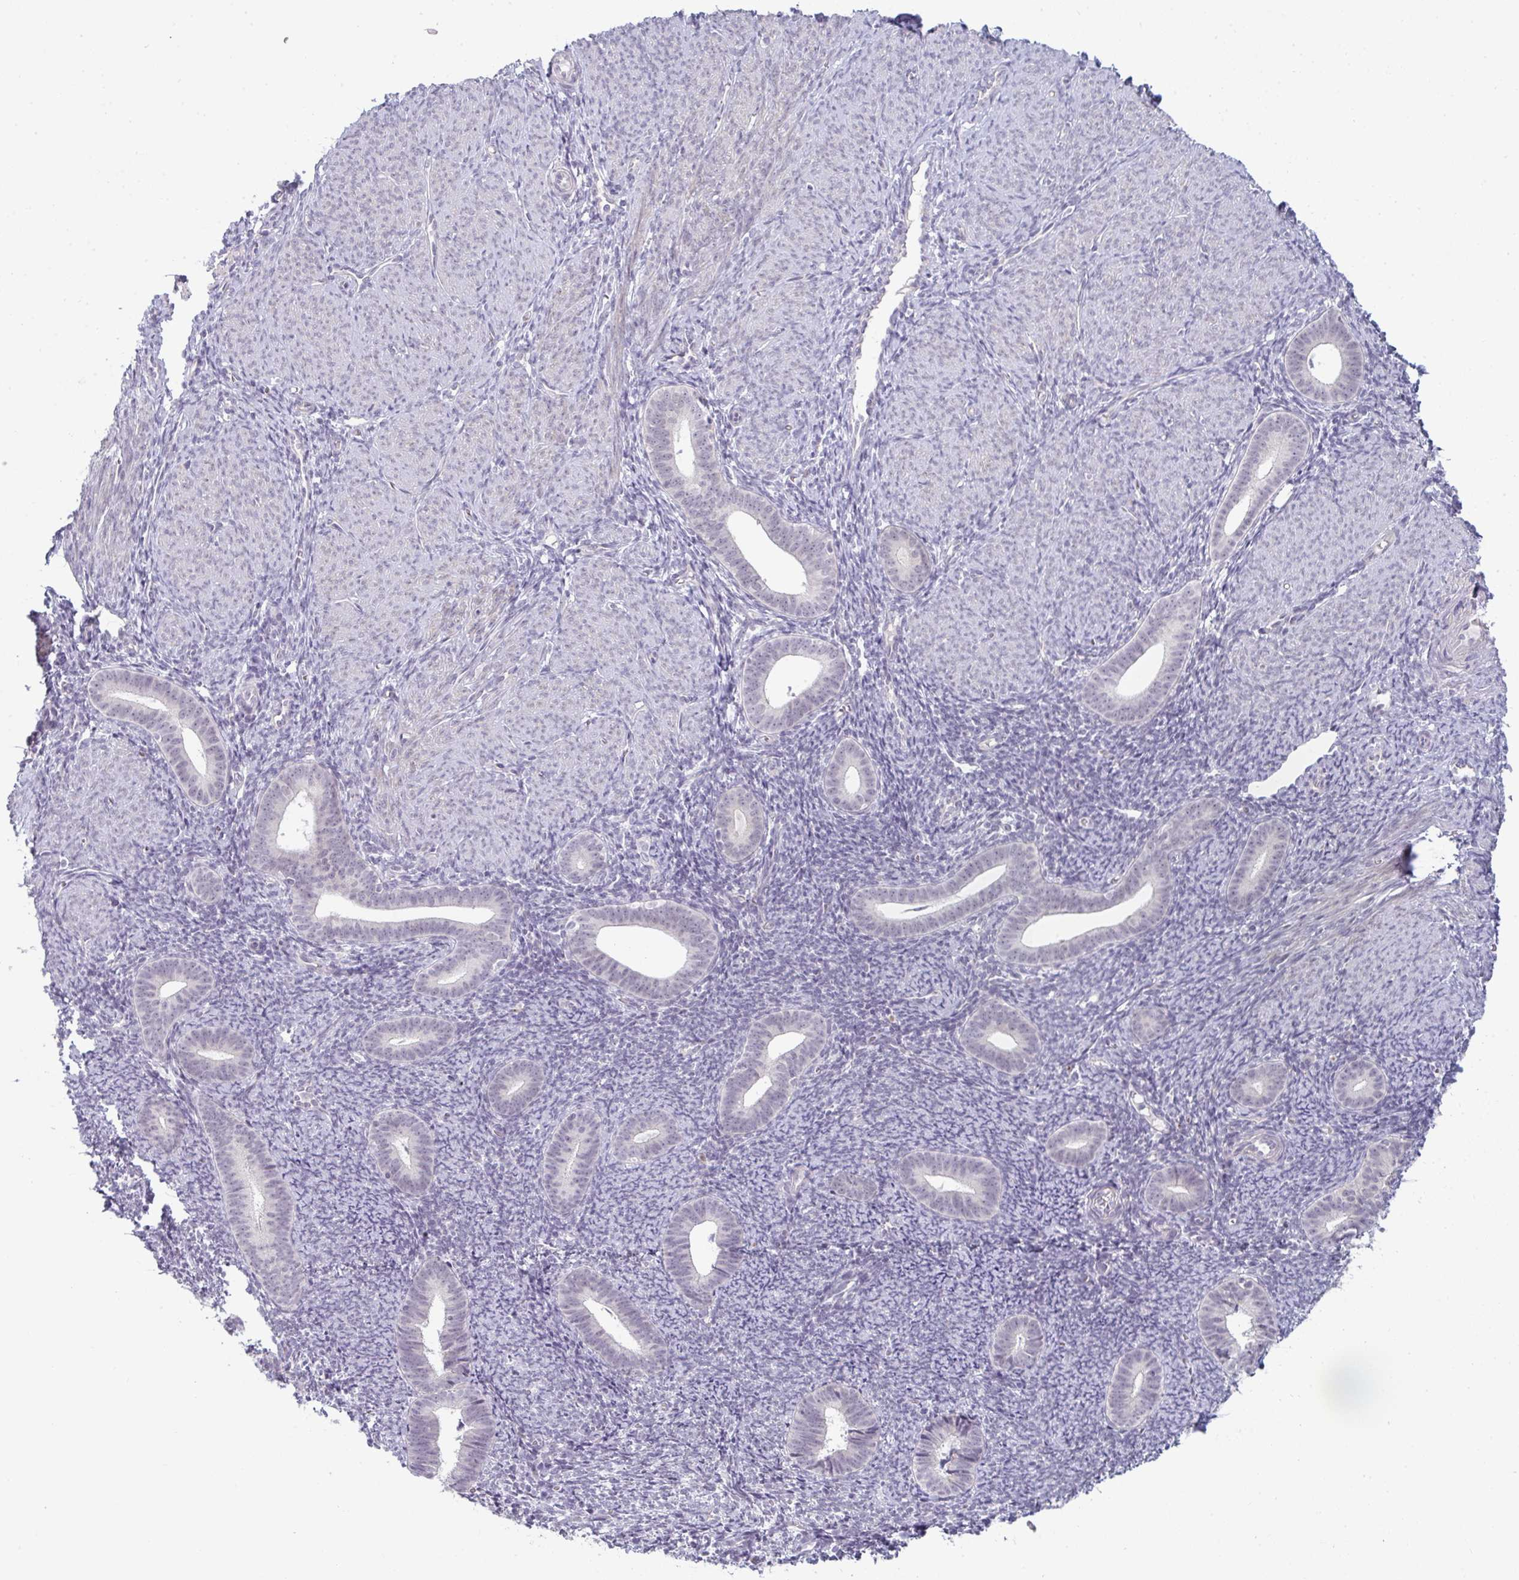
{"staining": {"intensity": "negative", "quantity": "none", "location": "none"}, "tissue": "endometrium", "cell_type": "Cells in endometrial stroma", "image_type": "normal", "snomed": [{"axis": "morphology", "description": "Normal tissue, NOS"}, {"axis": "topography", "description": "Endometrium"}], "caption": "Immunohistochemistry micrograph of normal human endometrium stained for a protein (brown), which displays no expression in cells in endometrial stroma.", "gene": "TEX33", "patient": {"sex": "female", "age": 39}}